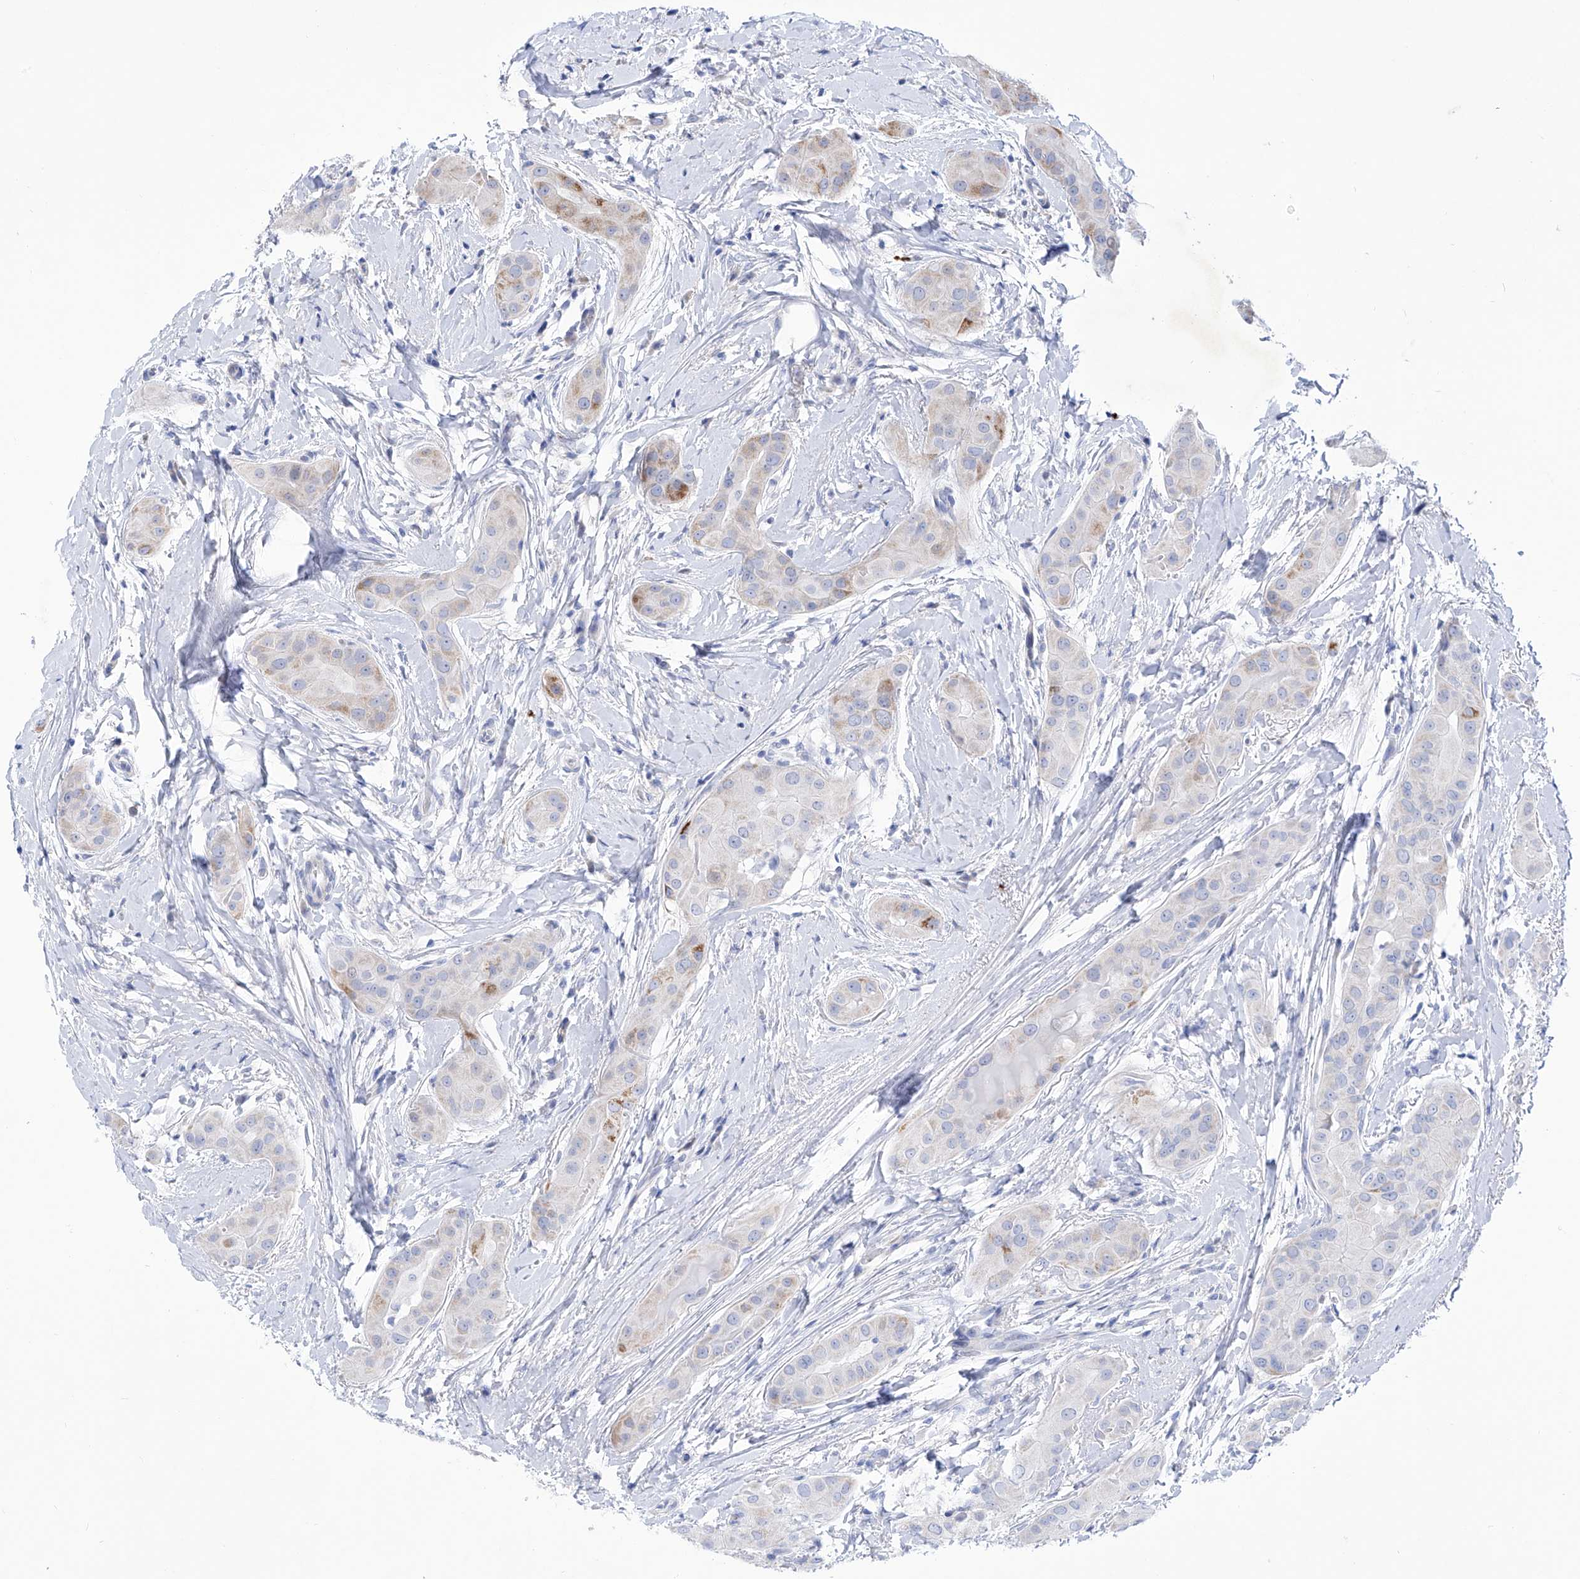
{"staining": {"intensity": "moderate", "quantity": "<25%", "location": "cytoplasmic/membranous"}, "tissue": "thyroid cancer", "cell_type": "Tumor cells", "image_type": "cancer", "snomed": [{"axis": "morphology", "description": "Papillary adenocarcinoma, NOS"}, {"axis": "topography", "description": "Thyroid gland"}], "caption": "Immunohistochemical staining of human thyroid papillary adenocarcinoma exhibits moderate cytoplasmic/membranous protein positivity in approximately <25% of tumor cells. (DAB IHC with brightfield microscopy, high magnification).", "gene": "C1orf87", "patient": {"sex": "male", "age": 33}}